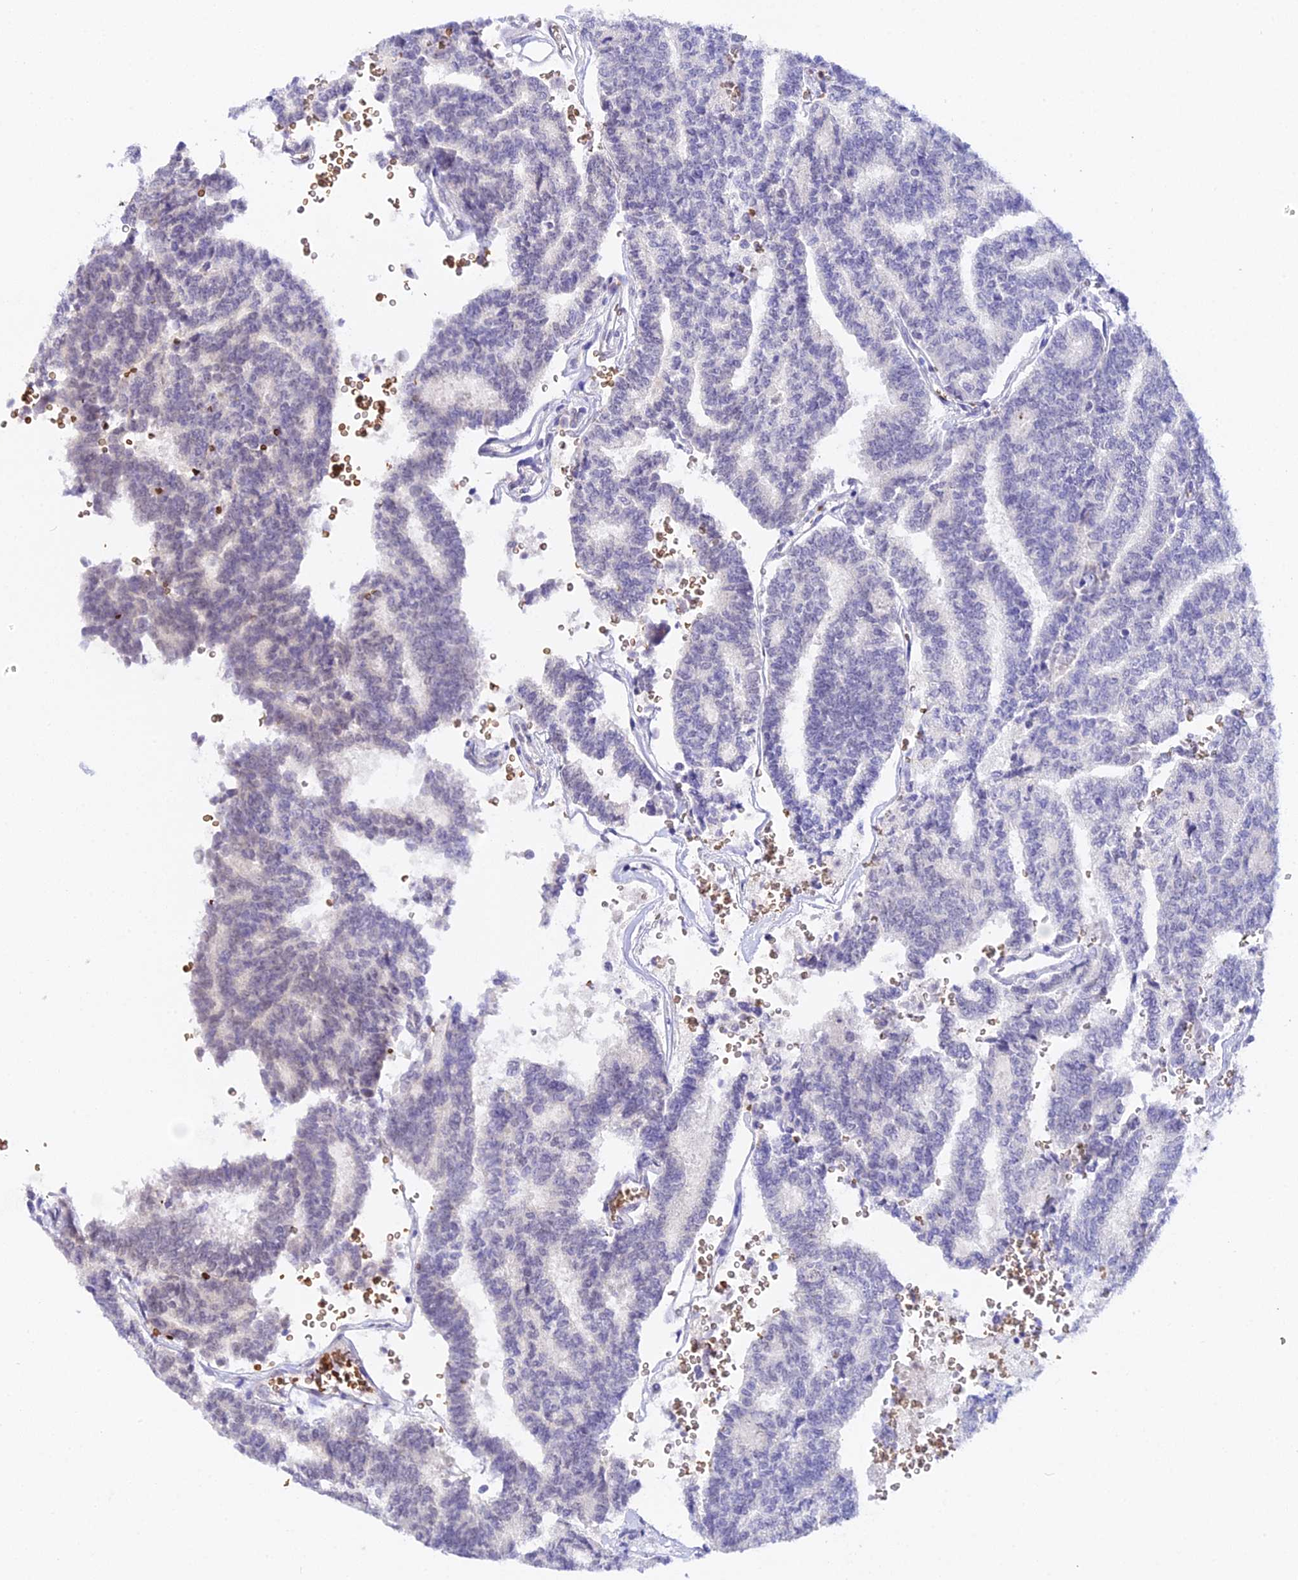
{"staining": {"intensity": "negative", "quantity": "none", "location": "none"}, "tissue": "thyroid cancer", "cell_type": "Tumor cells", "image_type": "cancer", "snomed": [{"axis": "morphology", "description": "Papillary adenocarcinoma, NOS"}, {"axis": "topography", "description": "Thyroid gland"}], "caption": "This is a image of IHC staining of thyroid cancer, which shows no expression in tumor cells.", "gene": "CFAP45", "patient": {"sex": "female", "age": 35}}